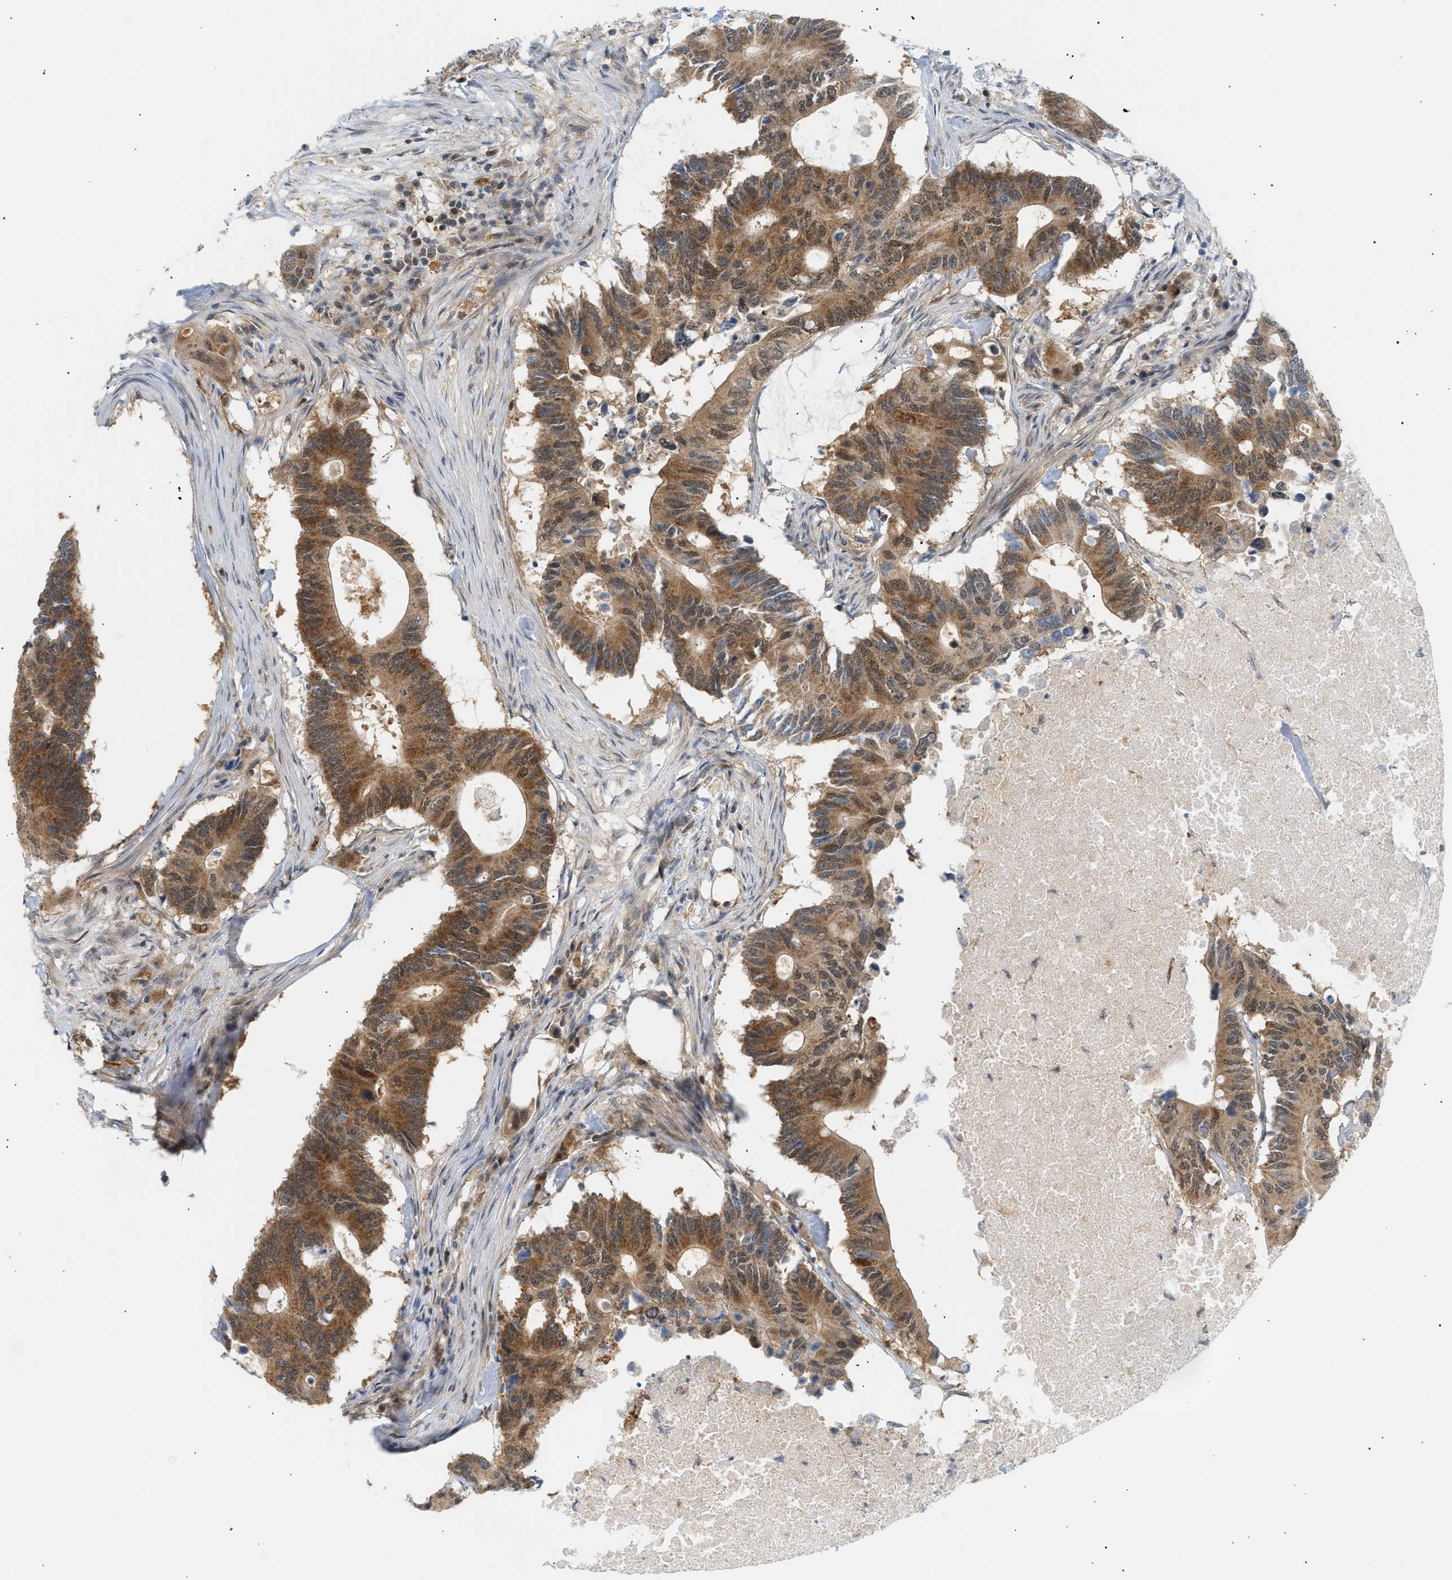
{"staining": {"intensity": "moderate", "quantity": ">75%", "location": "cytoplasmic/membranous"}, "tissue": "colorectal cancer", "cell_type": "Tumor cells", "image_type": "cancer", "snomed": [{"axis": "morphology", "description": "Adenocarcinoma, NOS"}, {"axis": "topography", "description": "Colon"}], "caption": "Human colorectal cancer (adenocarcinoma) stained with a protein marker displays moderate staining in tumor cells.", "gene": "SHC1", "patient": {"sex": "male", "age": 71}}